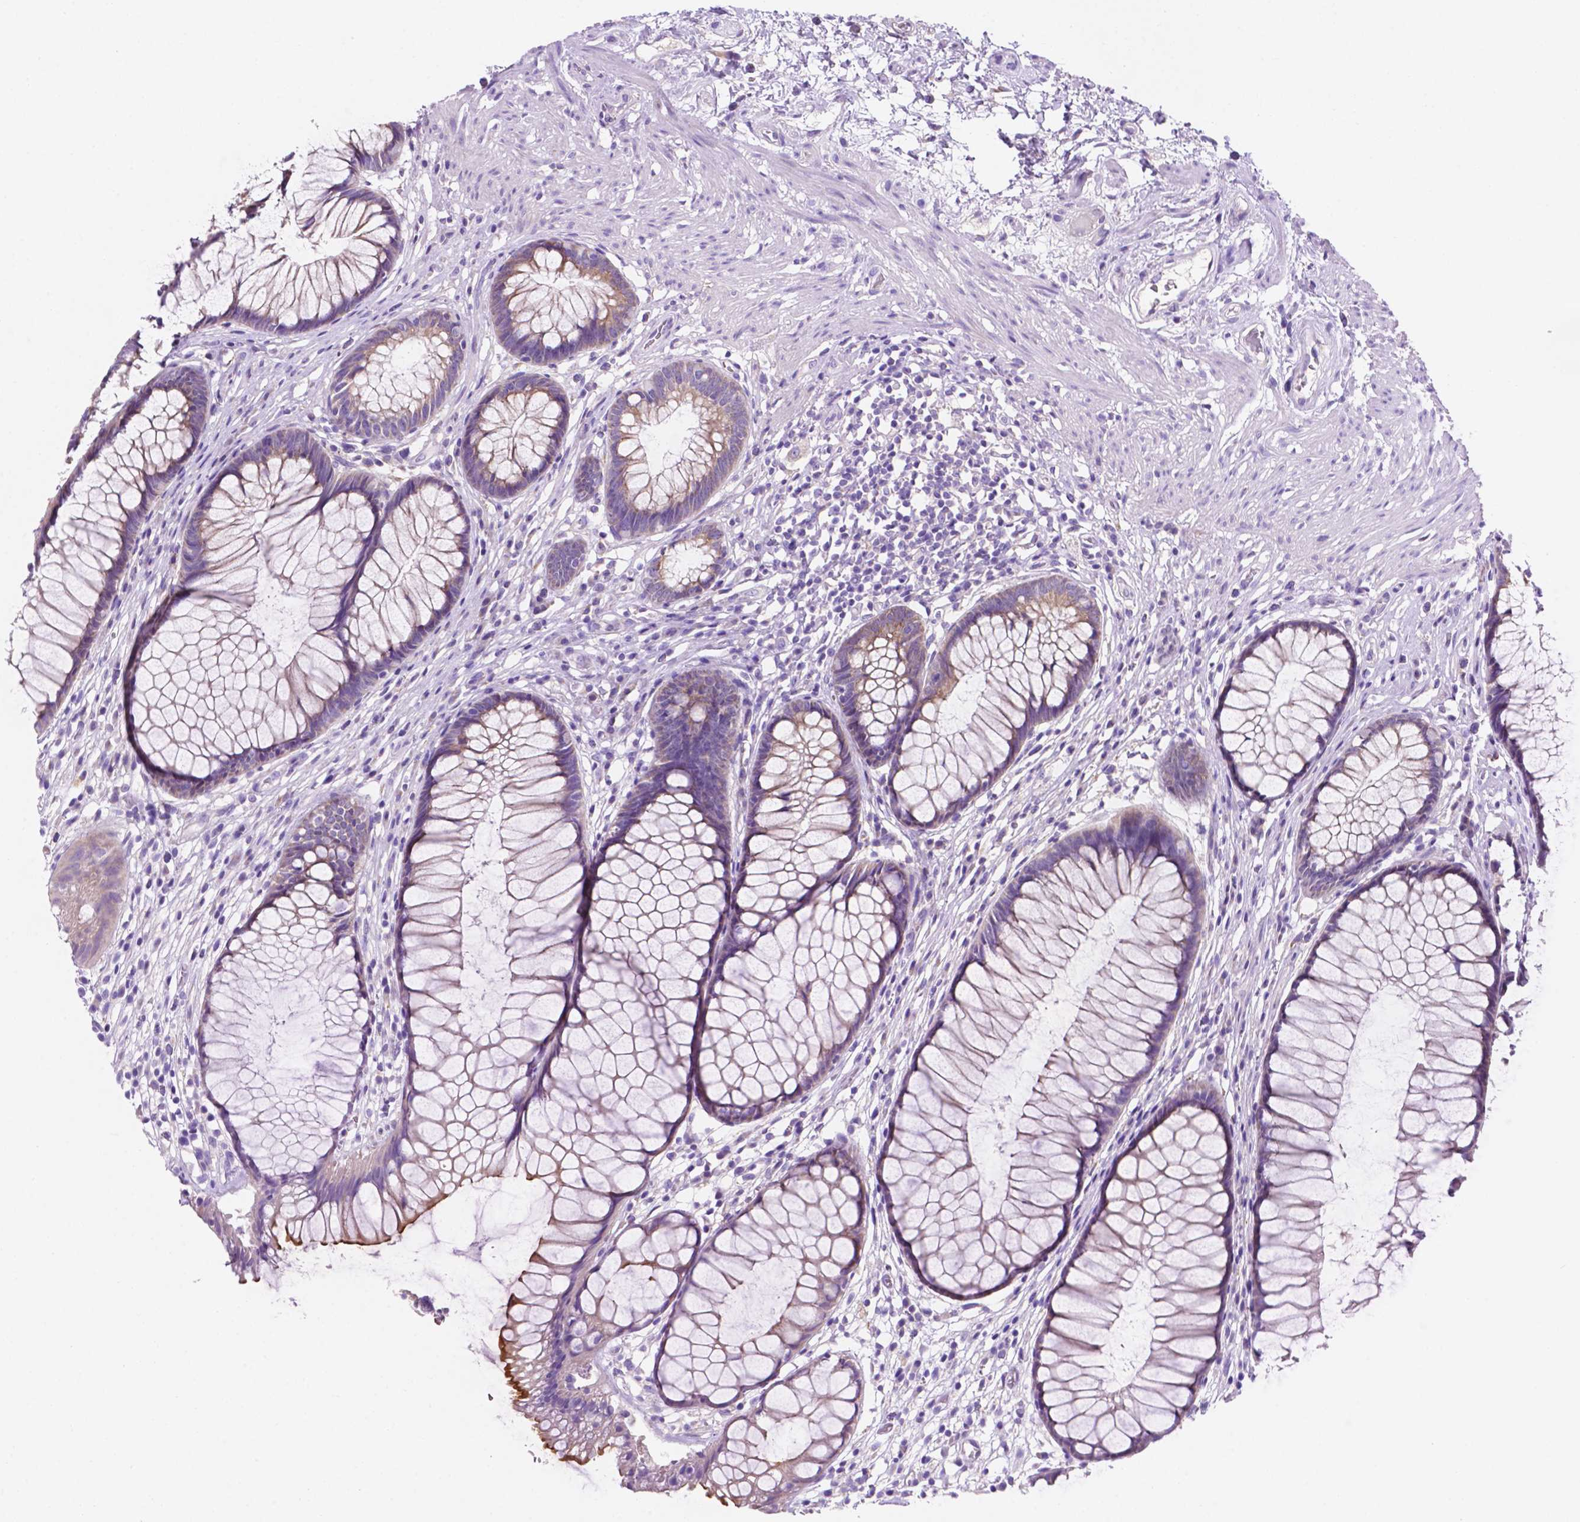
{"staining": {"intensity": "strong", "quantity": "<25%", "location": "cytoplasmic/membranous"}, "tissue": "rectum", "cell_type": "Glandular cells", "image_type": "normal", "snomed": [{"axis": "morphology", "description": "Normal tissue, NOS"}, {"axis": "topography", "description": "Smooth muscle"}, {"axis": "topography", "description": "Rectum"}], "caption": "Immunohistochemistry of unremarkable human rectum shows medium levels of strong cytoplasmic/membranous expression in approximately <25% of glandular cells.", "gene": "CEACAM7", "patient": {"sex": "male", "age": 53}}